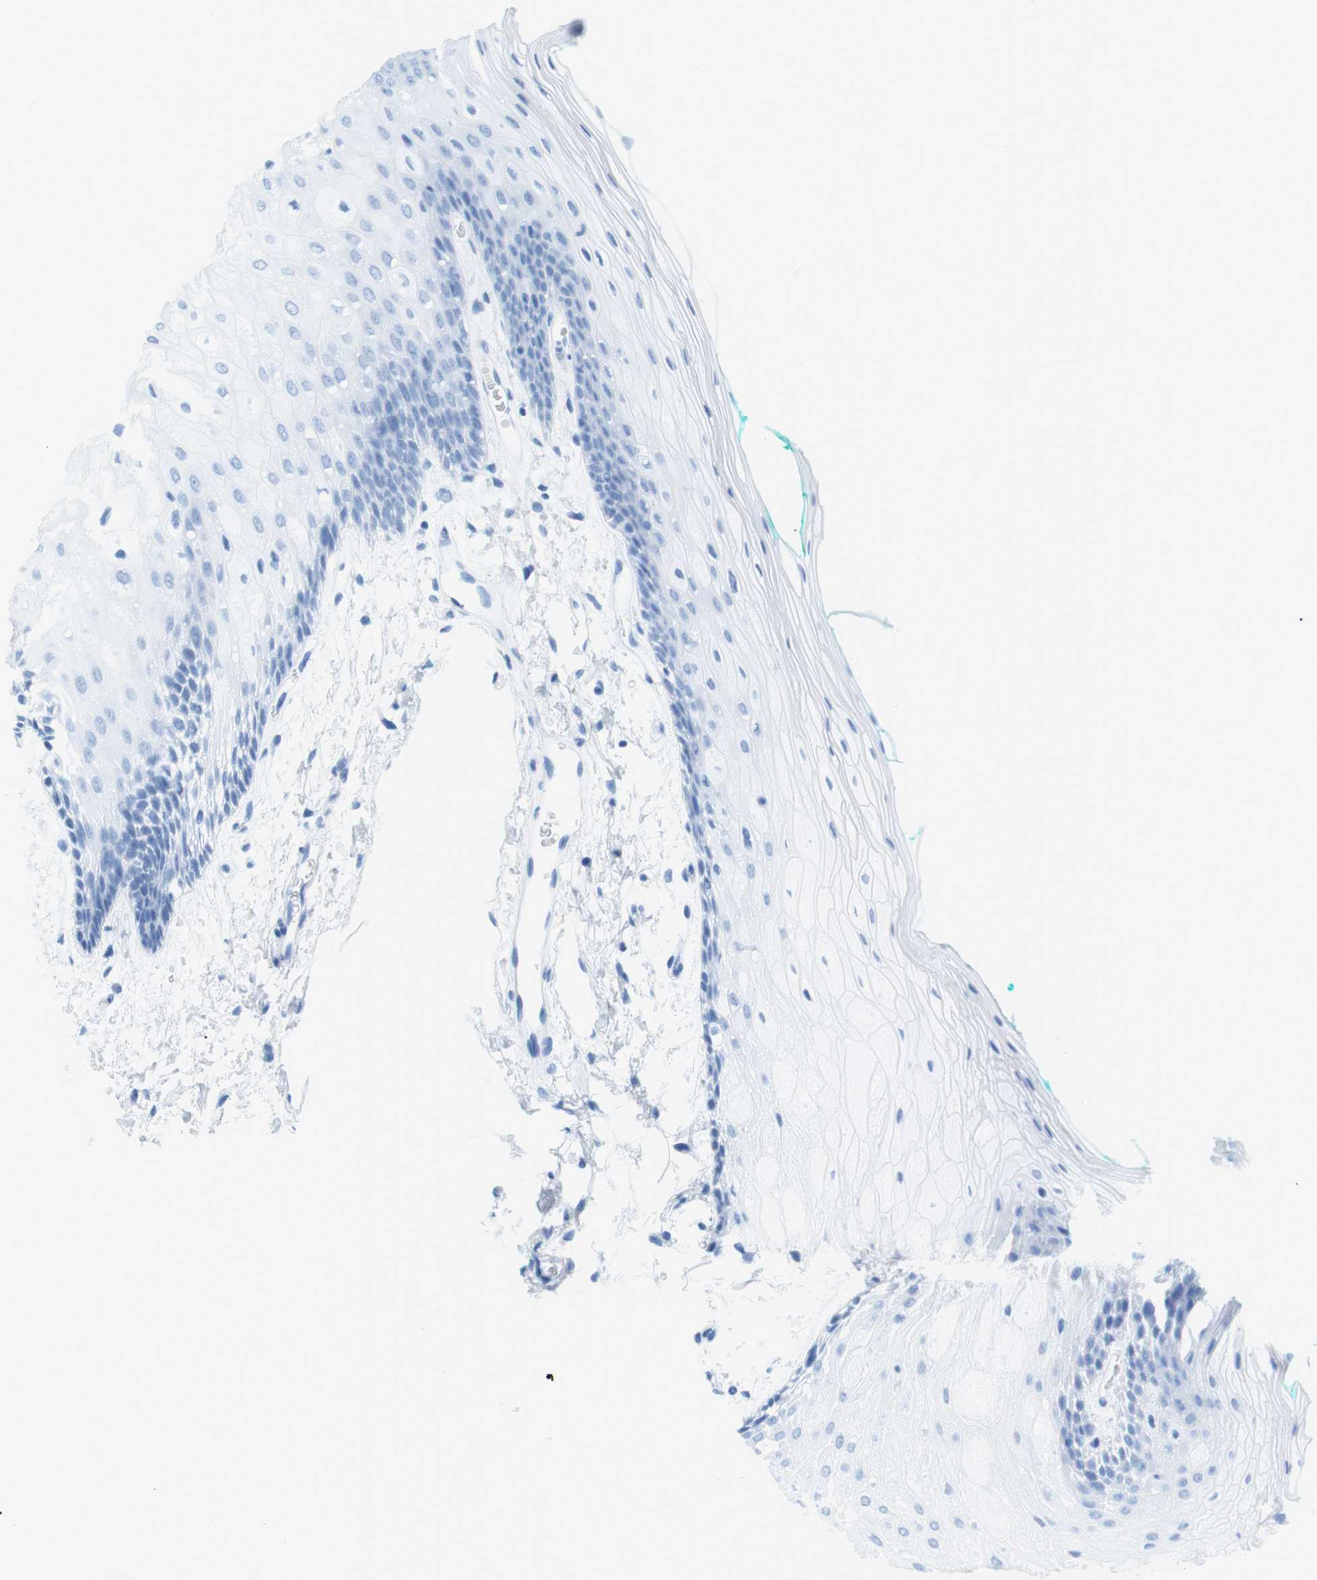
{"staining": {"intensity": "negative", "quantity": "none", "location": "none"}, "tissue": "oral mucosa", "cell_type": "Squamous epithelial cells", "image_type": "normal", "snomed": [{"axis": "morphology", "description": "Normal tissue, NOS"}, {"axis": "topography", "description": "Skeletal muscle"}, {"axis": "topography", "description": "Oral tissue"}, {"axis": "topography", "description": "Peripheral nerve tissue"}], "caption": "Human oral mucosa stained for a protein using immunohistochemistry reveals no positivity in squamous epithelial cells.", "gene": "SALL4", "patient": {"sex": "female", "age": 84}}